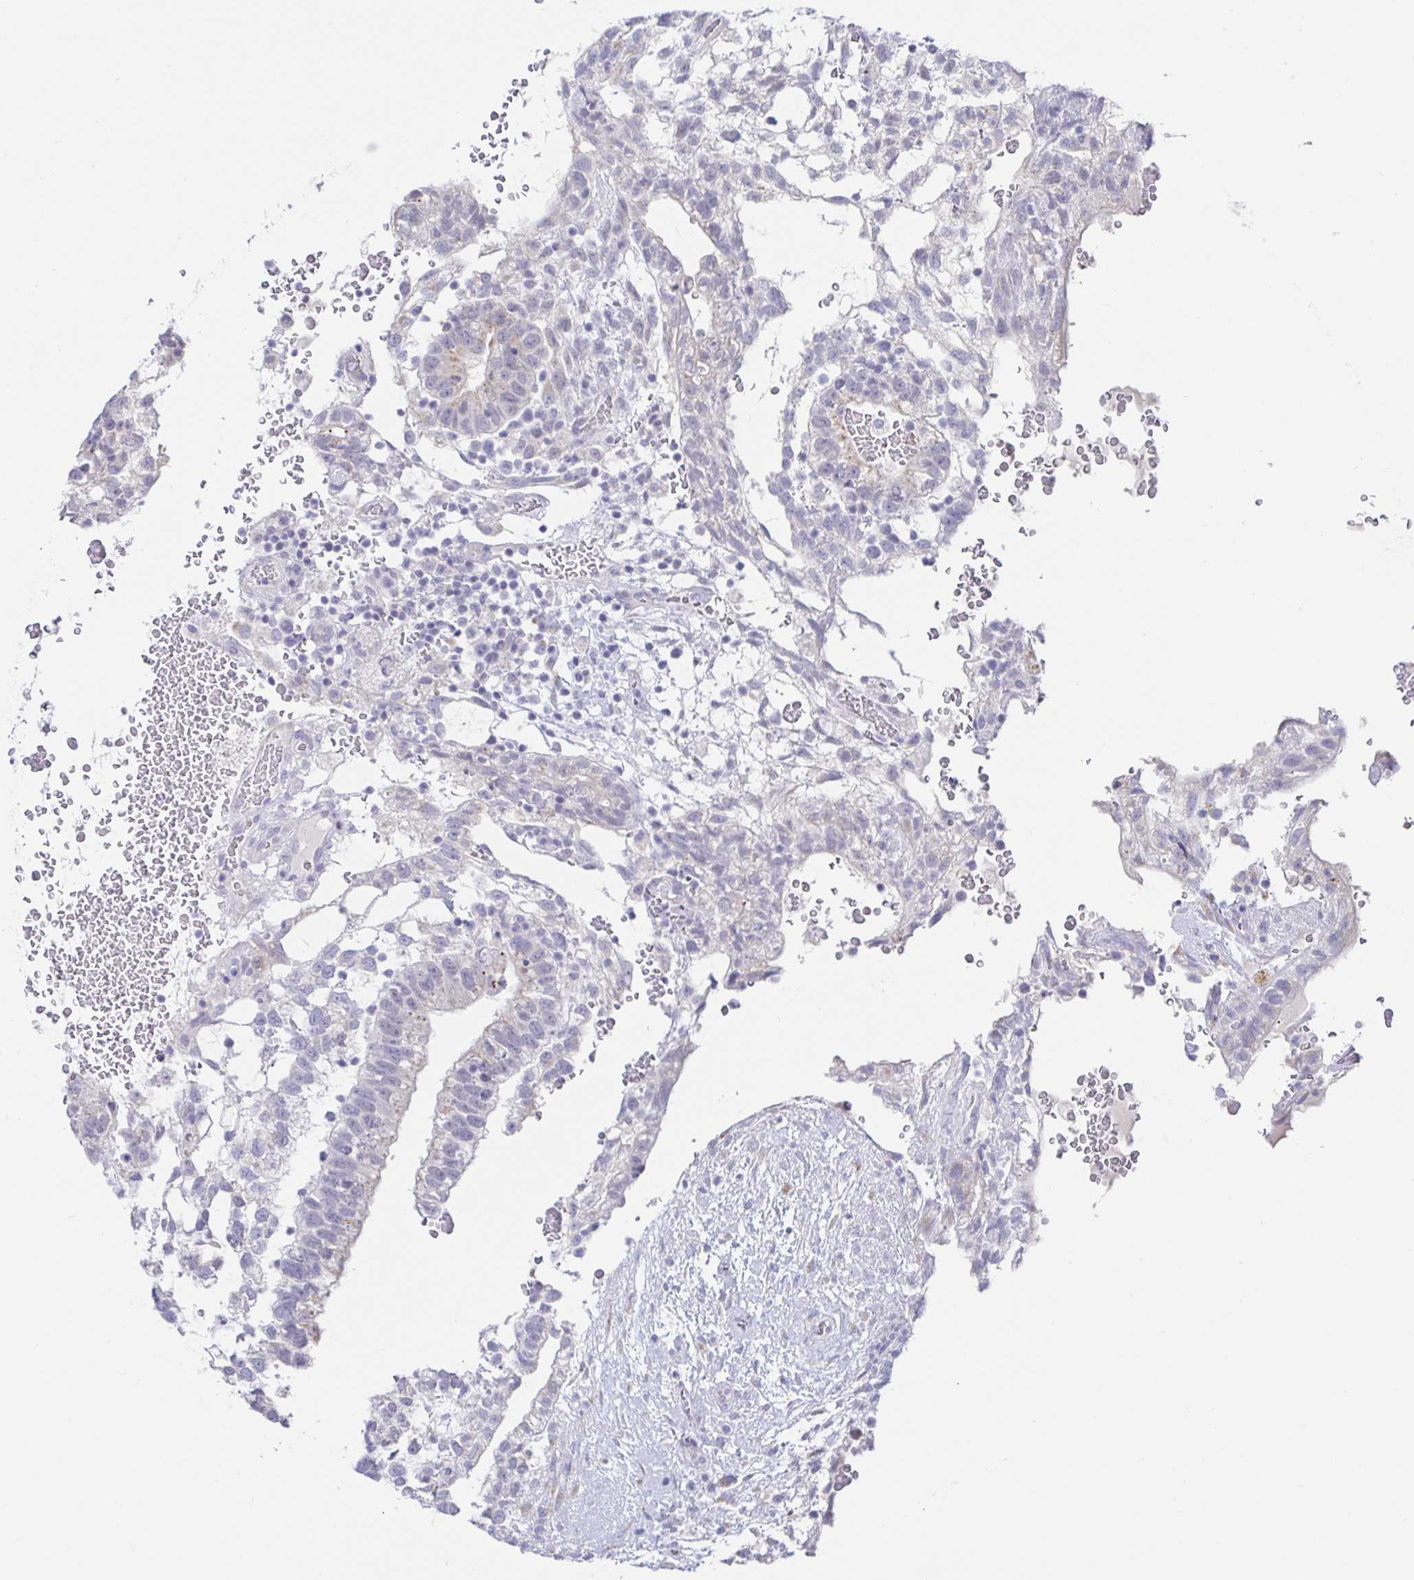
{"staining": {"intensity": "negative", "quantity": "none", "location": "none"}, "tissue": "testis cancer", "cell_type": "Tumor cells", "image_type": "cancer", "snomed": [{"axis": "morphology", "description": "Carcinoma, Embryonal, NOS"}, {"axis": "topography", "description": "Testis"}], "caption": "The photomicrograph demonstrates no staining of tumor cells in testis cancer.", "gene": "SIAH3", "patient": {"sex": "male", "age": 32}}